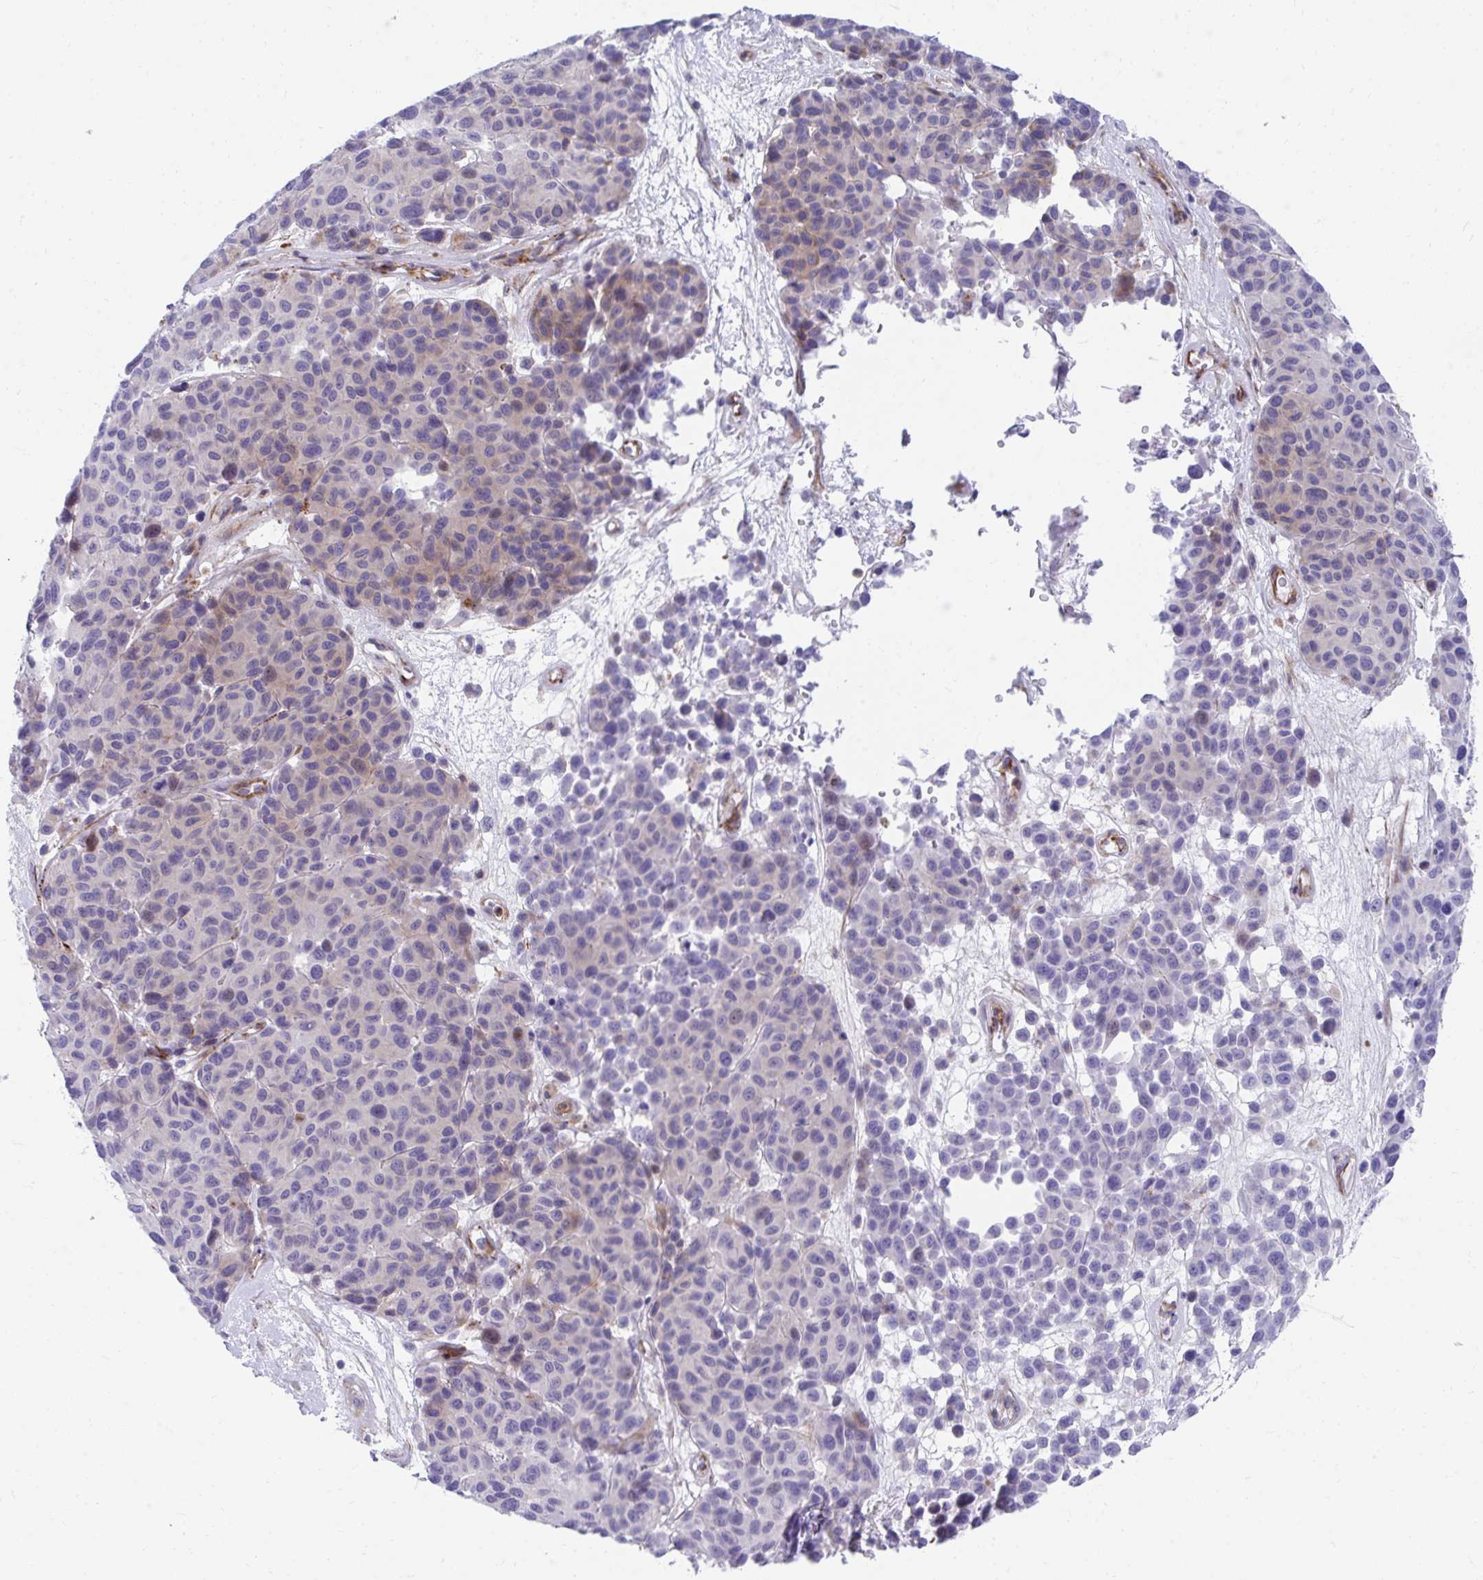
{"staining": {"intensity": "weak", "quantity": "<25%", "location": "cytoplasmic/membranous"}, "tissue": "melanoma", "cell_type": "Tumor cells", "image_type": "cancer", "snomed": [{"axis": "morphology", "description": "Malignant melanoma, NOS"}, {"axis": "topography", "description": "Skin"}], "caption": "There is no significant staining in tumor cells of melanoma.", "gene": "CSTB", "patient": {"sex": "female", "age": 66}}